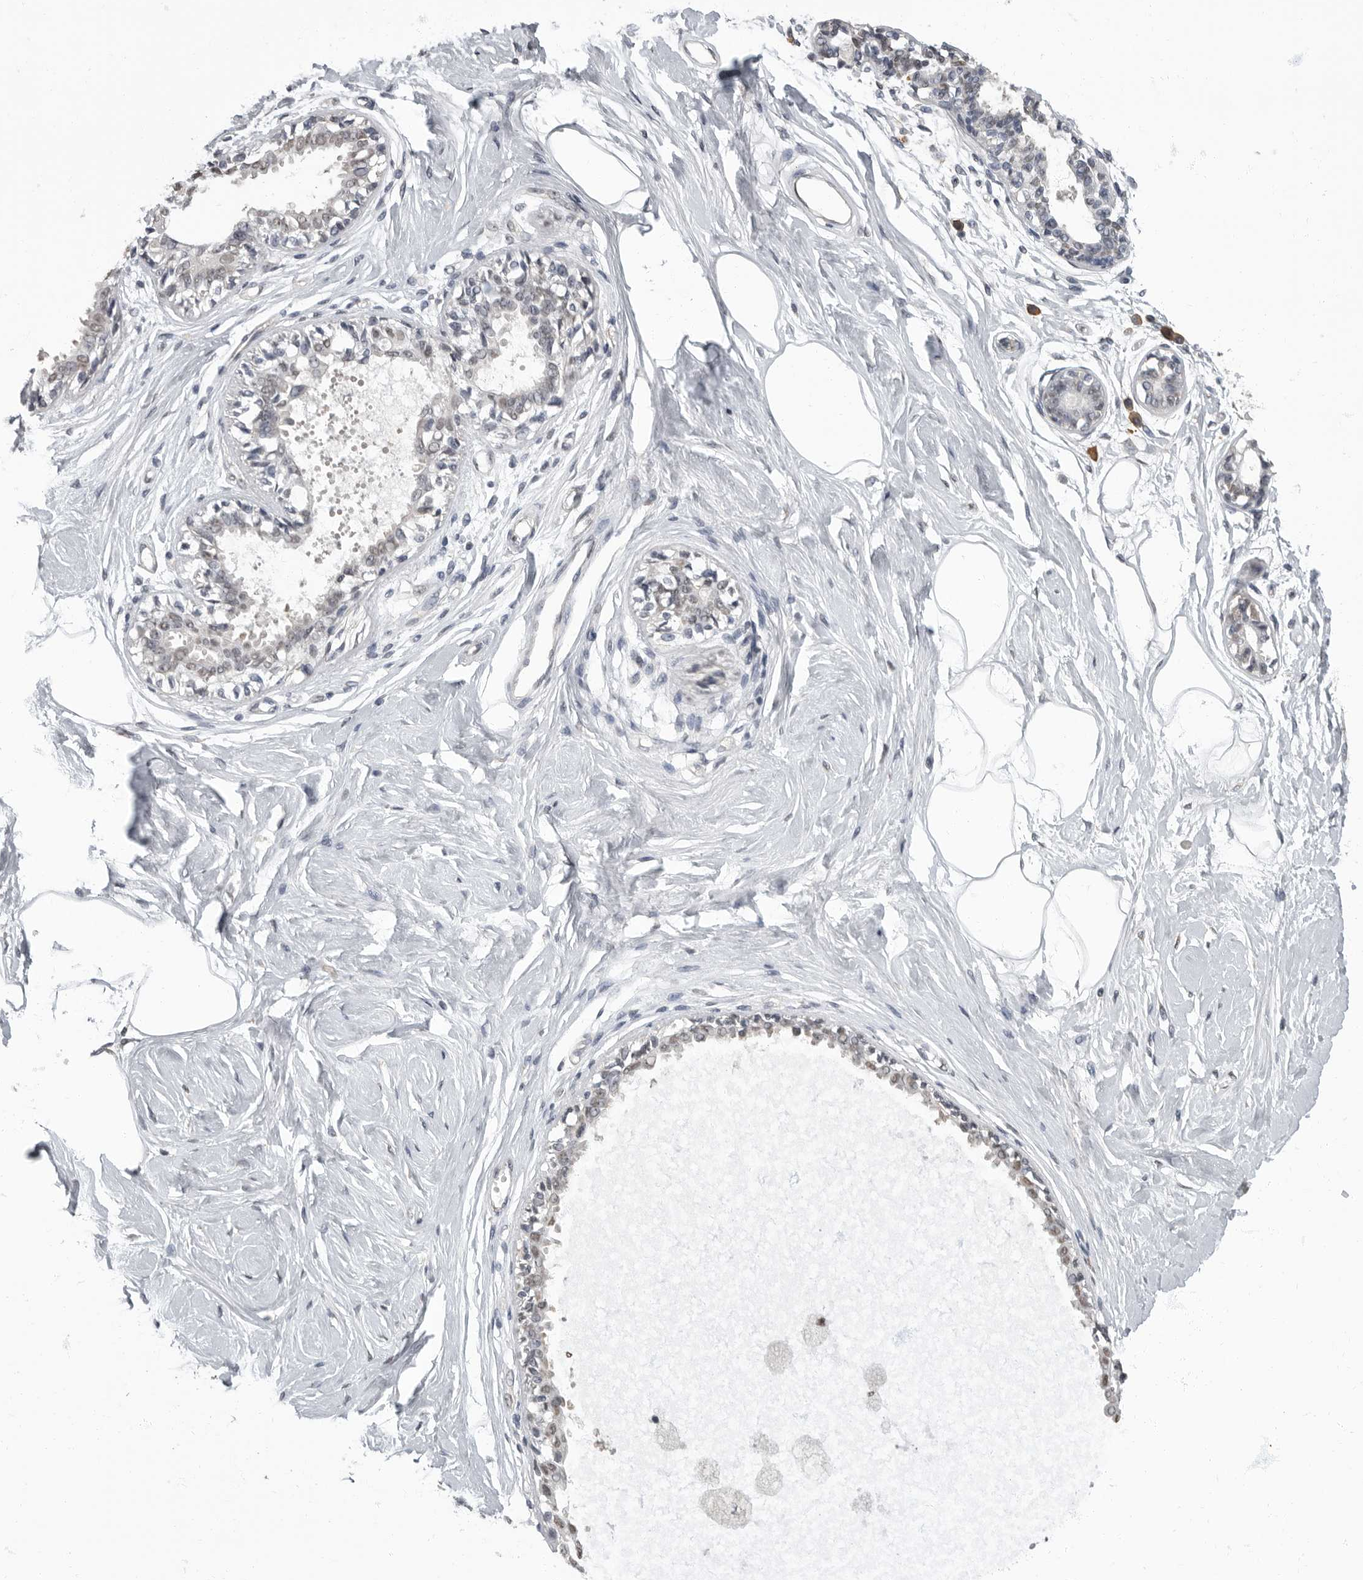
{"staining": {"intensity": "negative", "quantity": "none", "location": "none"}, "tissue": "breast", "cell_type": "Adipocytes", "image_type": "normal", "snomed": [{"axis": "morphology", "description": "Normal tissue, NOS"}, {"axis": "topography", "description": "Breast"}], "caption": "The photomicrograph exhibits no significant positivity in adipocytes of breast.", "gene": "ARHGEF10", "patient": {"sex": "female", "age": 45}}